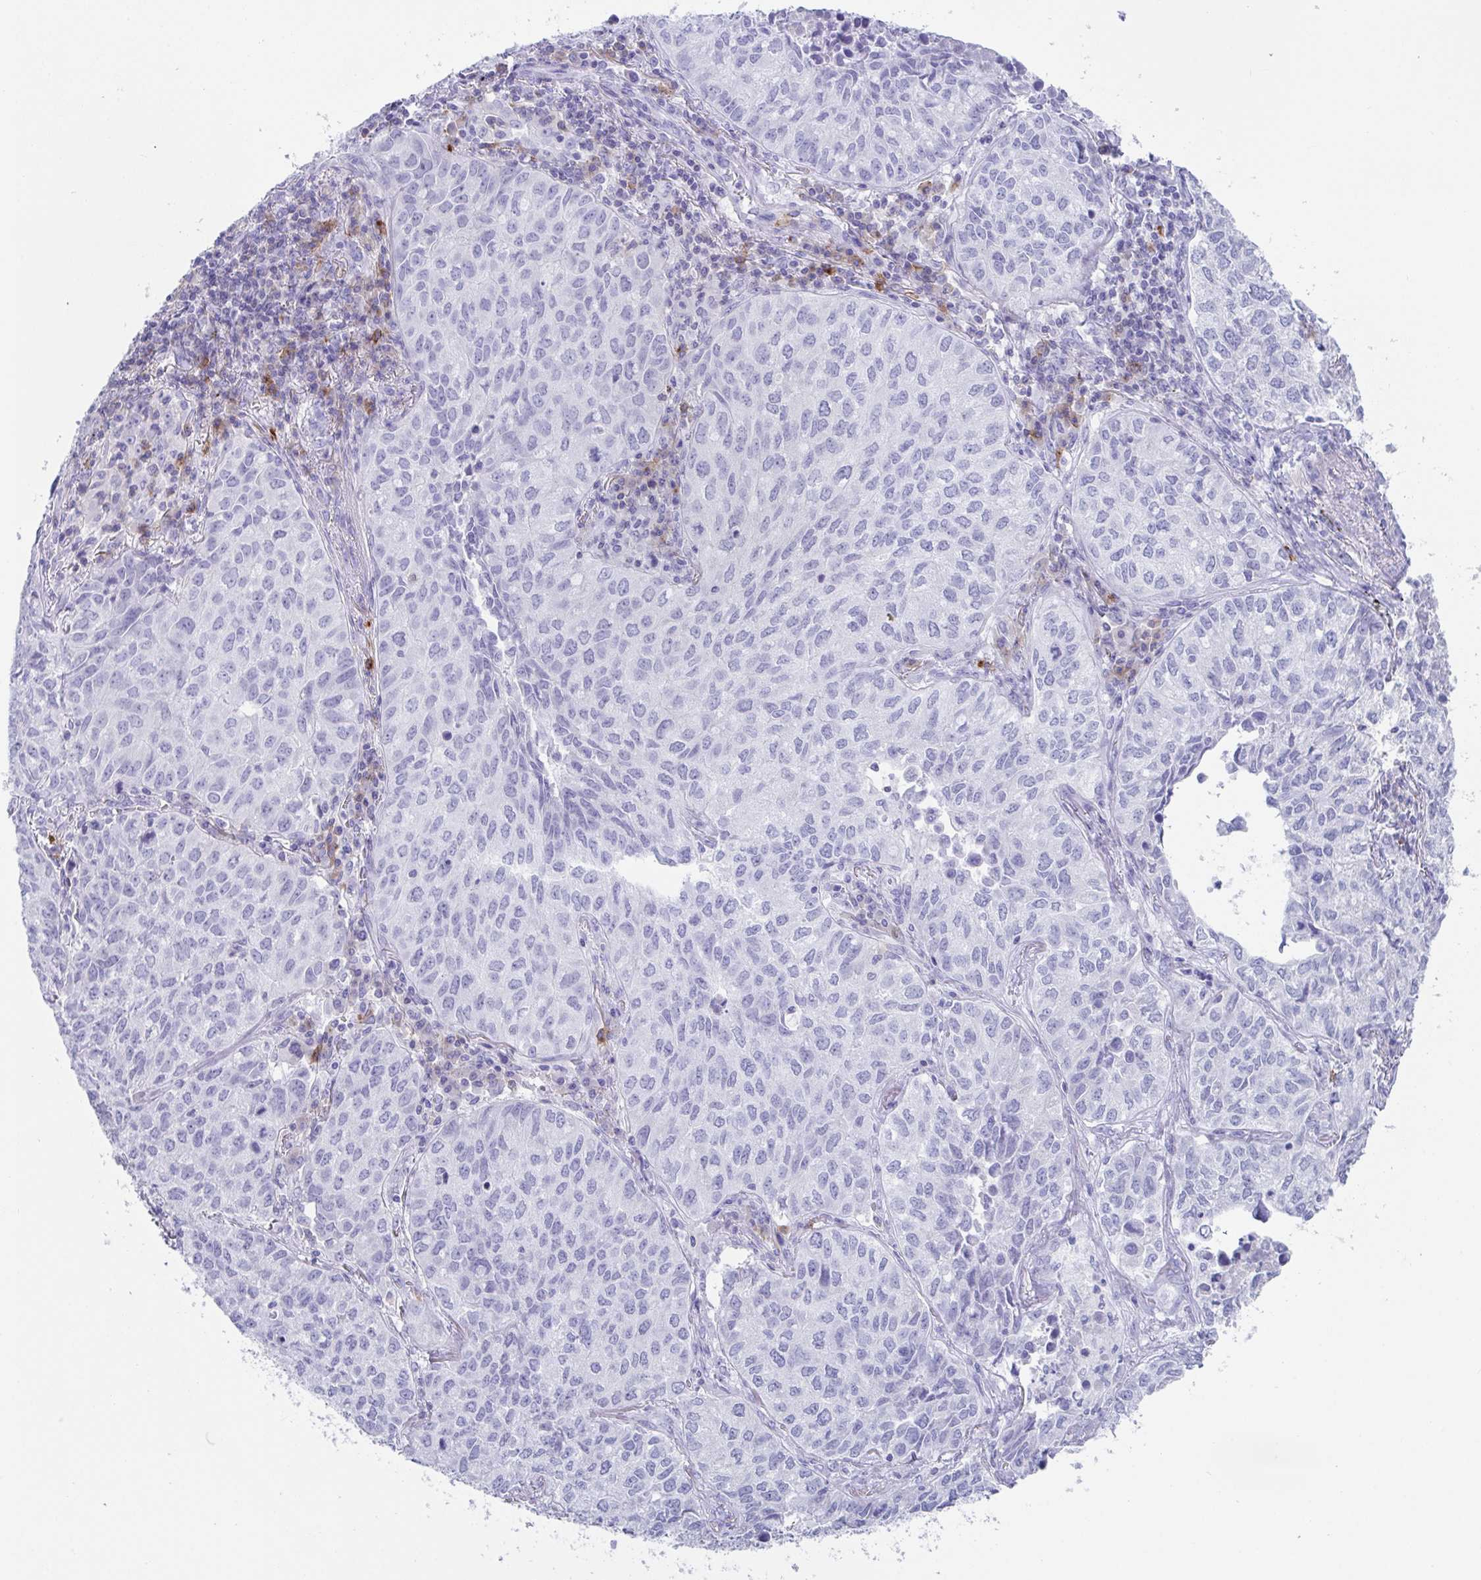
{"staining": {"intensity": "negative", "quantity": "none", "location": "none"}, "tissue": "lung cancer", "cell_type": "Tumor cells", "image_type": "cancer", "snomed": [{"axis": "morphology", "description": "Adenocarcinoma, NOS"}, {"axis": "topography", "description": "Lung"}], "caption": "Lung cancer (adenocarcinoma) was stained to show a protein in brown. There is no significant positivity in tumor cells.", "gene": "PLA2G1B", "patient": {"sex": "female", "age": 50}}